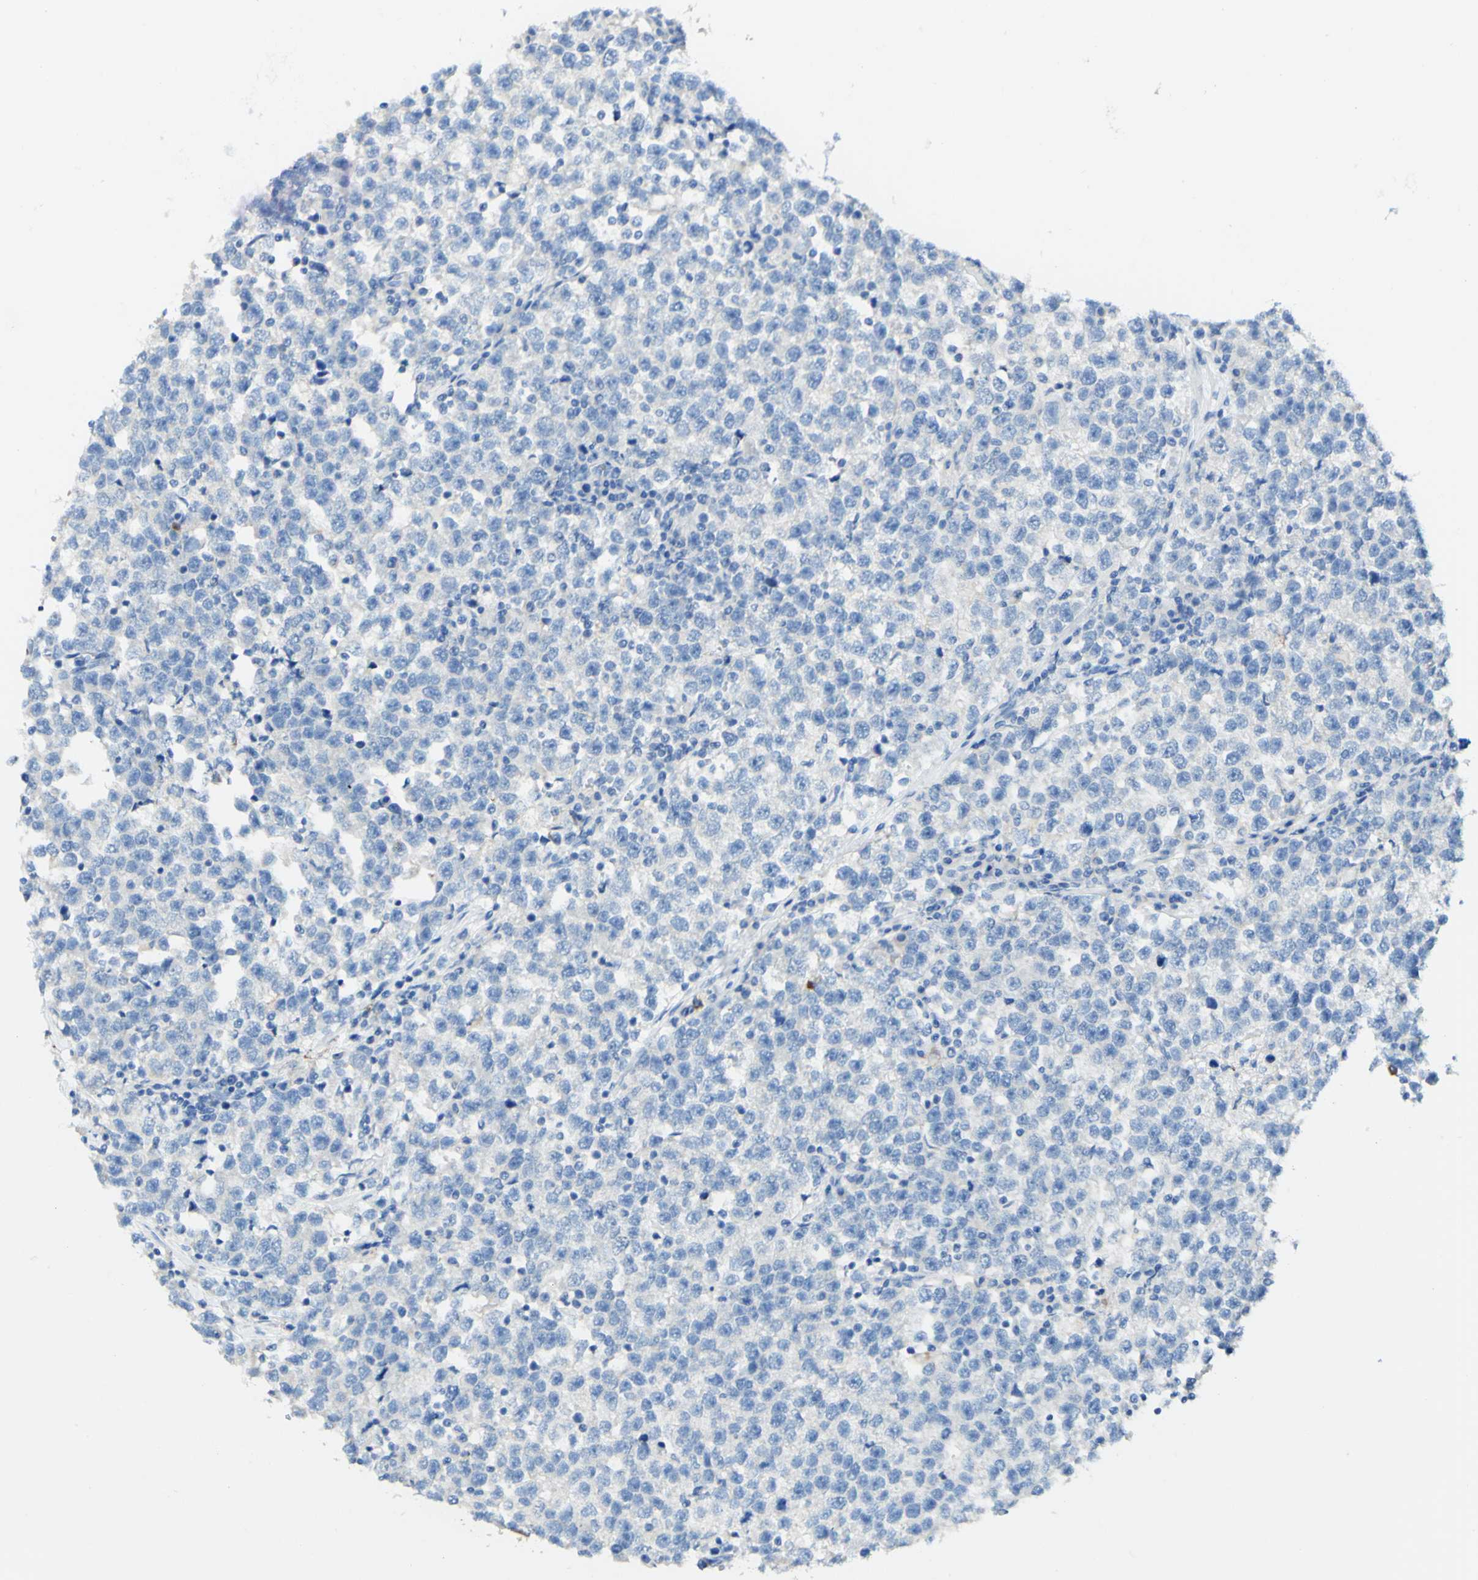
{"staining": {"intensity": "negative", "quantity": "none", "location": "none"}, "tissue": "testis cancer", "cell_type": "Tumor cells", "image_type": "cancer", "snomed": [{"axis": "morphology", "description": "Seminoma, NOS"}, {"axis": "topography", "description": "Testis"}], "caption": "An image of seminoma (testis) stained for a protein exhibits no brown staining in tumor cells.", "gene": "FGF4", "patient": {"sex": "male", "age": 43}}